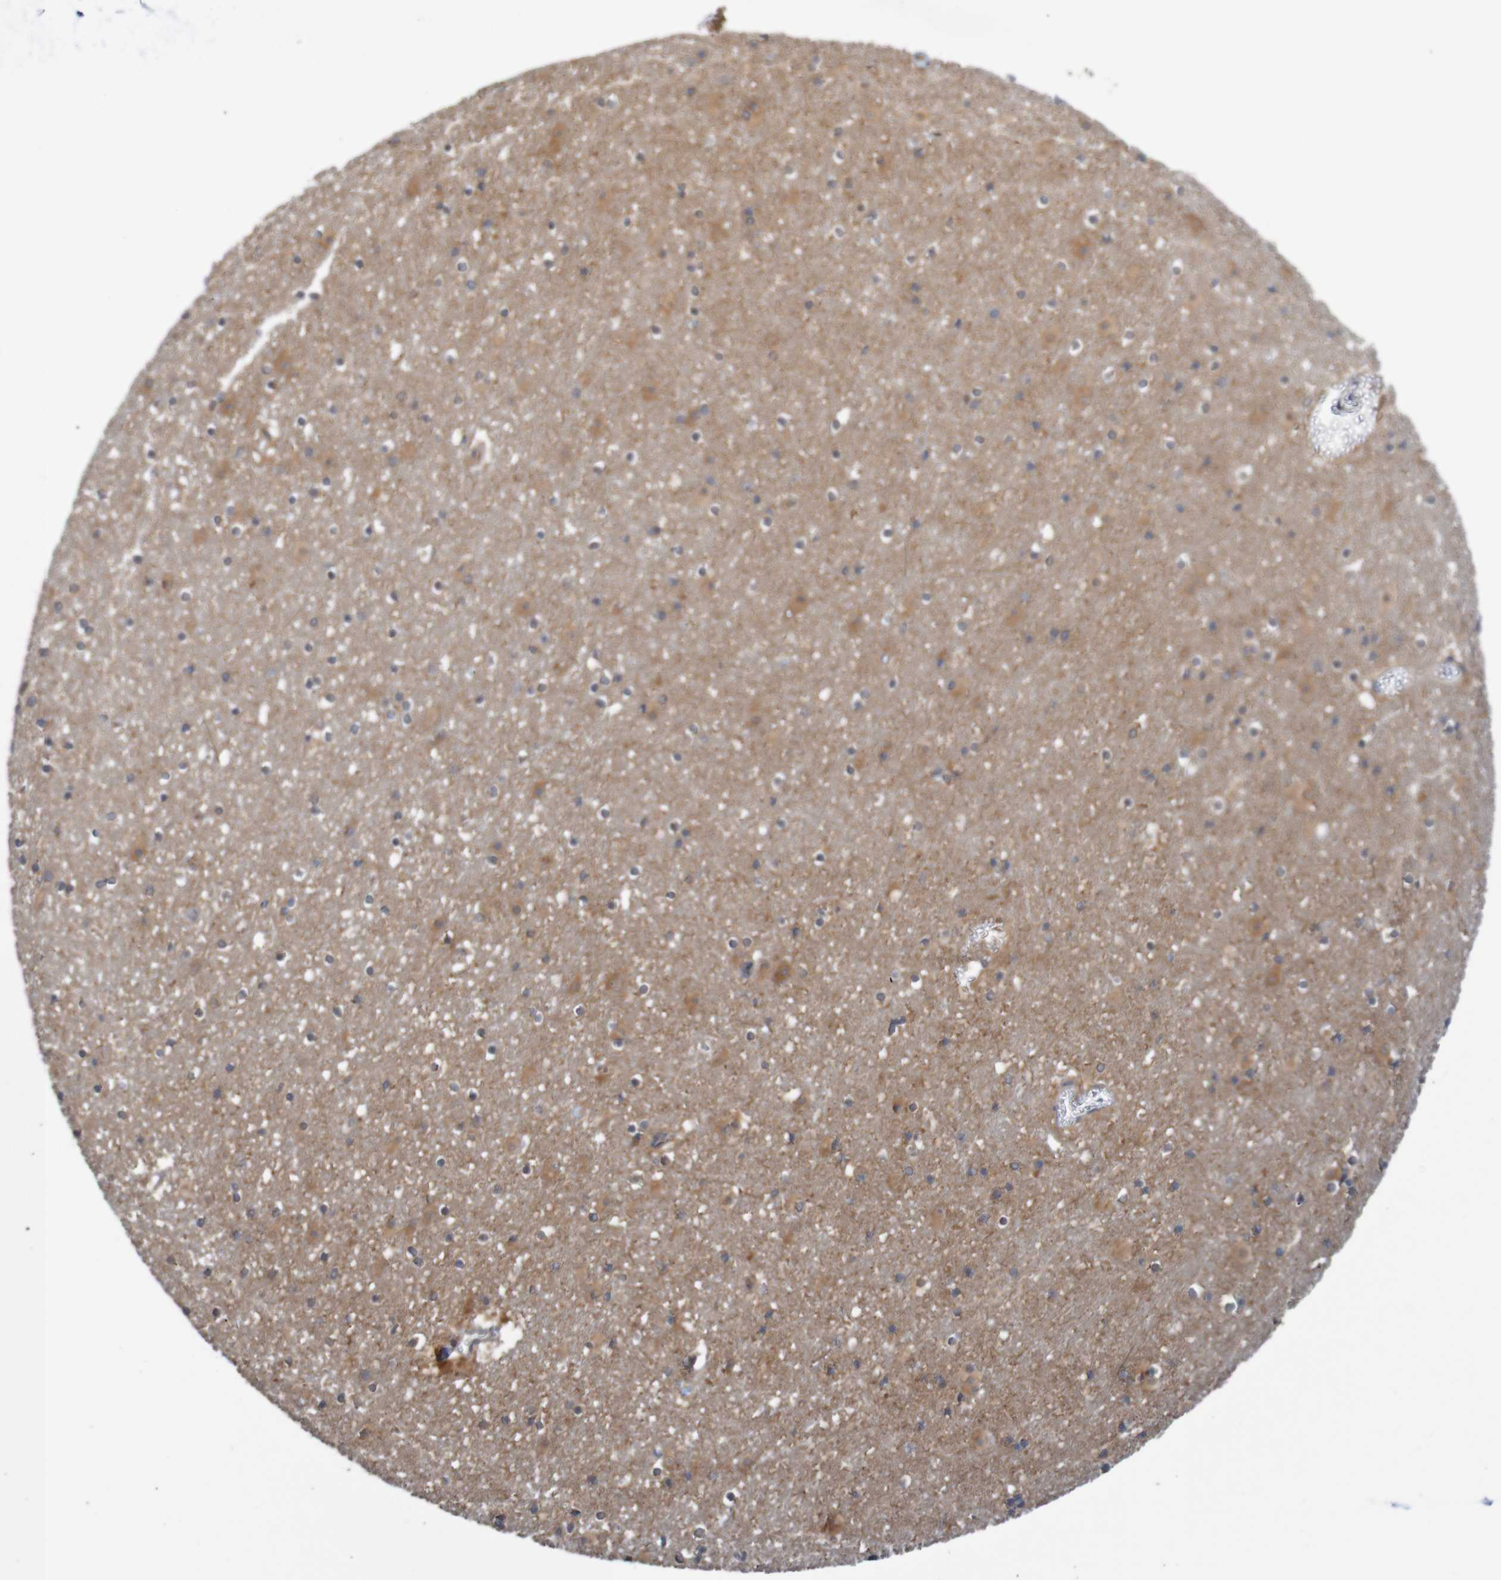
{"staining": {"intensity": "weak", "quantity": "<25%", "location": "cytoplasmic/membranous"}, "tissue": "caudate", "cell_type": "Glial cells", "image_type": "normal", "snomed": [{"axis": "morphology", "description": "Normal tissue, NOS"}, {"axis": "topography", "description": "Lateral ventricle wall"}], "caption": "This is a photomicrograph of immunohistochemistry staining of normal caudate, which shows no staining in glial cells. (DAB immunohistochemistry, high magnification).", "gene": "ANKK1", "patient": {"sex": "male", "age": 45}}